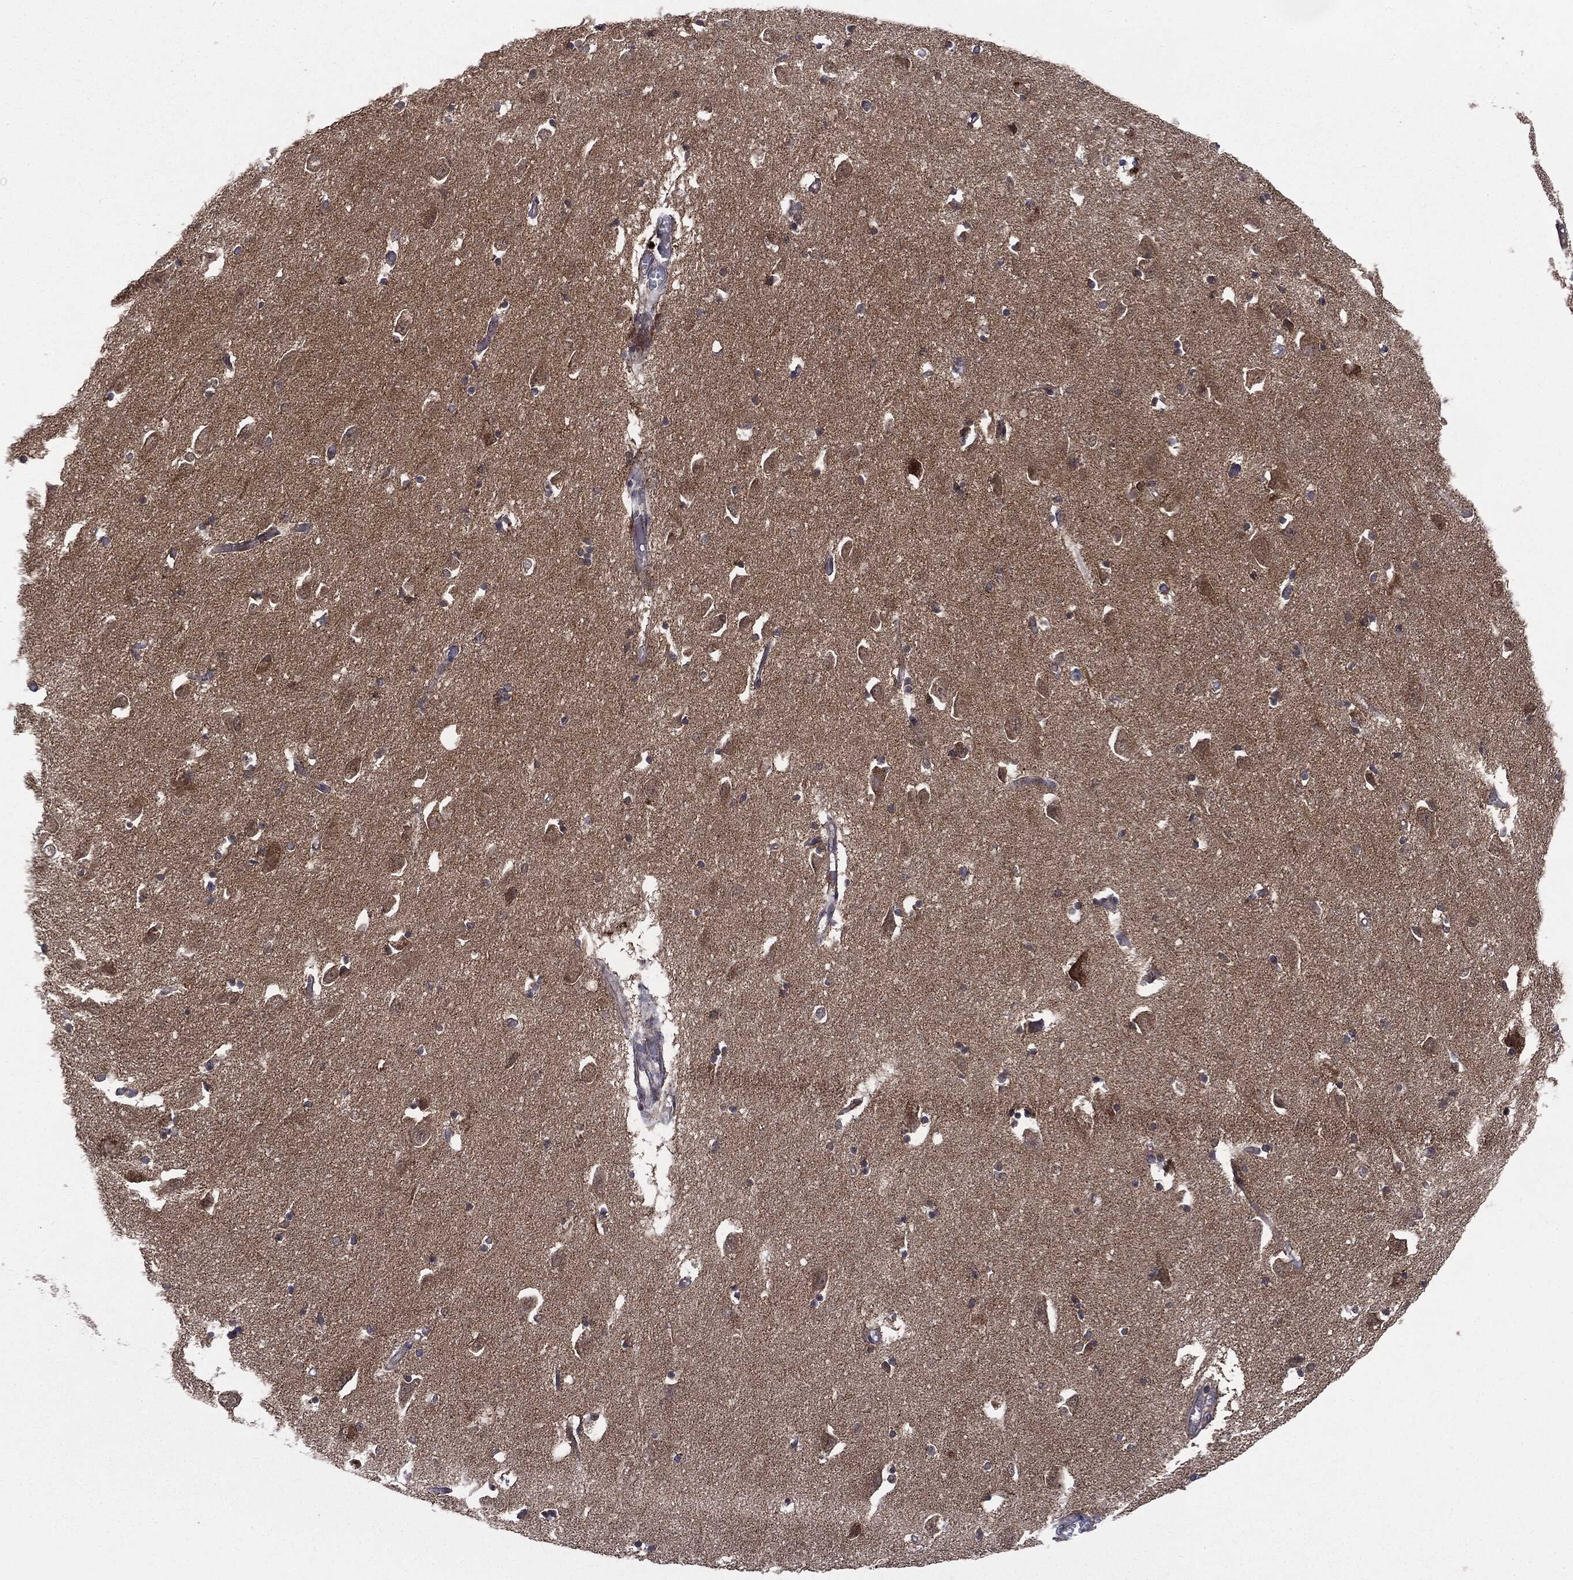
{"staining": {"intensity": "negative", "quantity": "none", "location": "none"}, "tissue": "hippocampus", "cell_type": "Glial cells", "image_type": "normal", "snomed": [{"axis": "morphology", "description": "Normal tissue, NOS"}, {"axis": "topography", "description": "Lateral ventricle wall"}, {"axis": "topography", "description": "Hippocampus"}], "caption": "A high-resolution photomicrograph shows immunohistochemistry staining of normal hippocampus, which displays no significant positivity in glial cells.", "gene": "PTPA", "patient": {"sex": "female", "age": 63}}